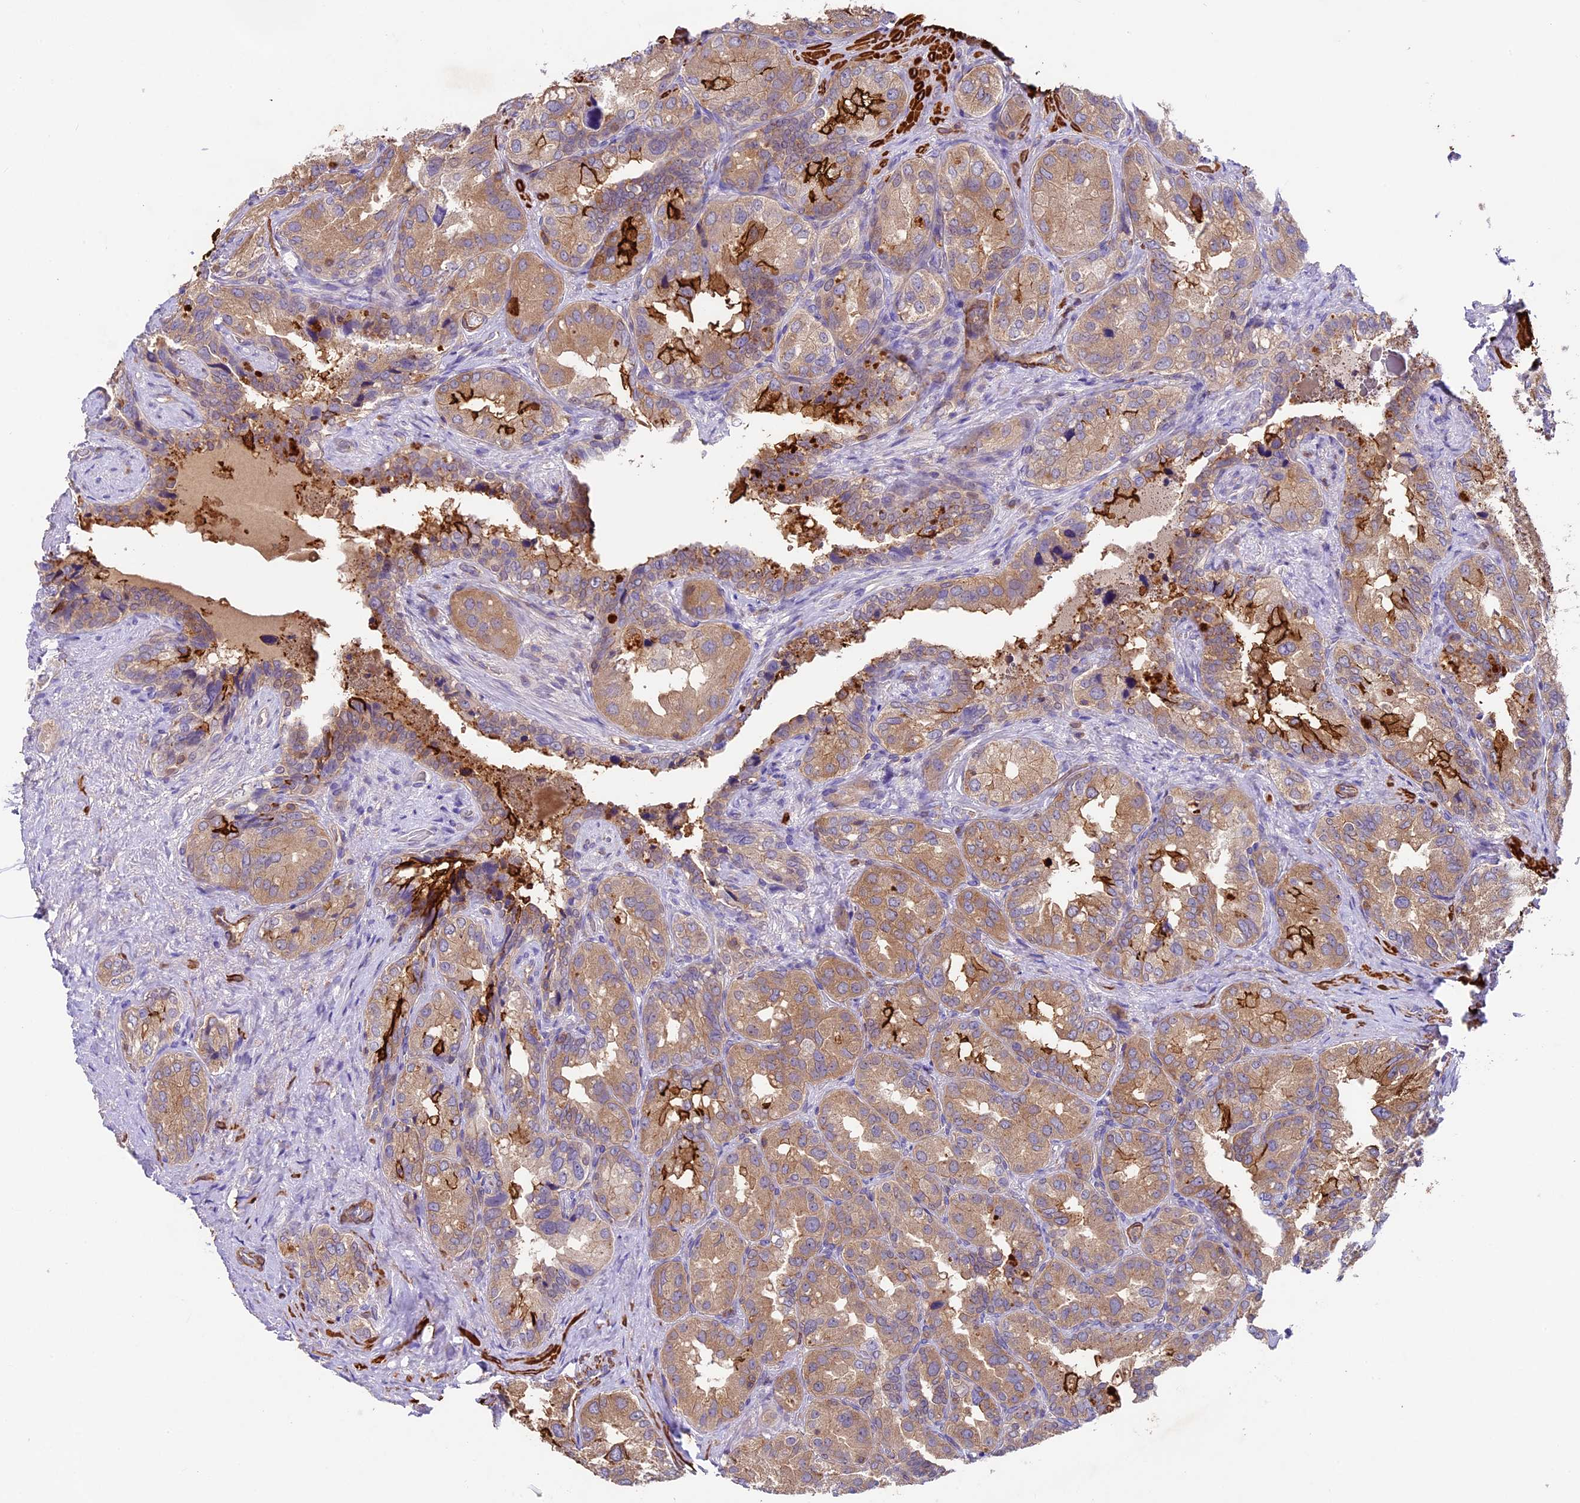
{"staining": {"intensity": "weak", "quantity": ">75%", "location": "cytoplasmic/membranous"}, "tissue": "seminal vesicle", "cell_type": "Glandular cells", "image_type": "normal", "snomed": [{"axis": "morphology", "description": "Normal tissue, NOS"}, {"axis": "topography", "description": "Seminal veicle"}, {"axis": "topography", "description": "Peripheral nerve tissue"}], "caption": "A high-resolution photomicrograph shows immunohistochemistry (IHC) staining of normal seminal vesicle, which shows weak cytoplasmic/membranous staining in approximately >75% of glandular cells. (brown staining indicates protein expression, while blue staining denotes nuclei).", "gene": "TBC1D1", "patient": {"sex": "male", "age": 67}}